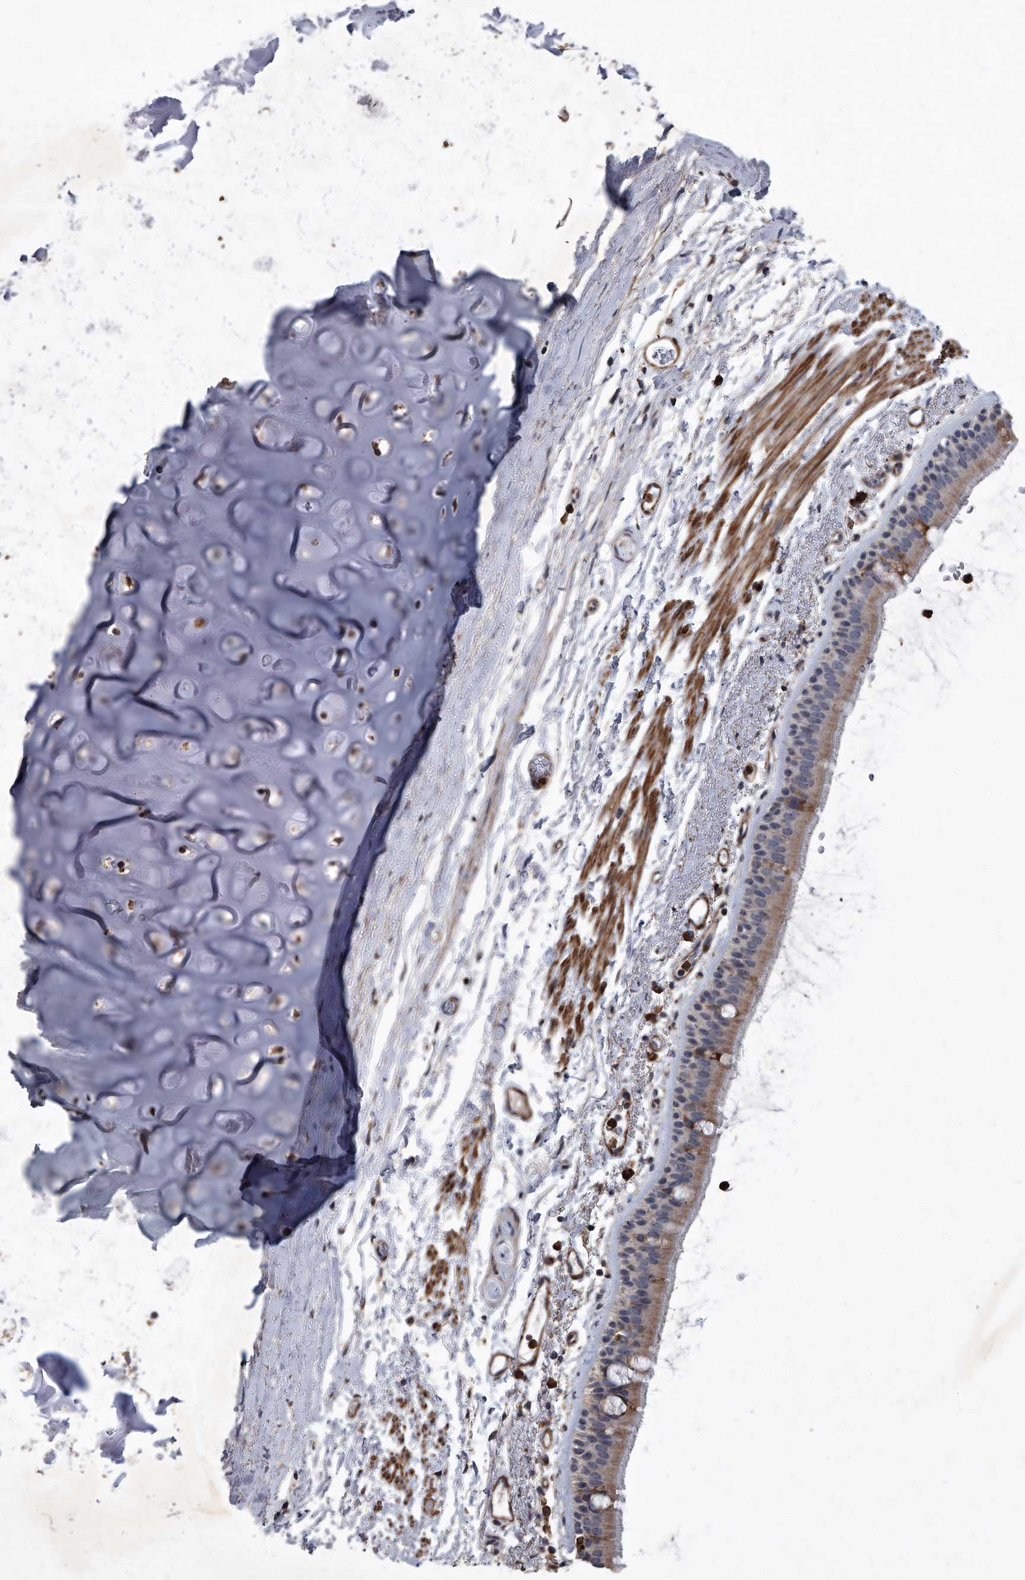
{"staining": {"intensity": "weak", "quantity": "25%-75%", "location": "cytoplasmic/membranous"}, "tissue": "bronchus", "cell_type": "Respiratory epithelial cells", "image_type": "normal", "snomed": [{"axis": "morphology", "description": "Normal tissue, NOS"}, {"axis": "topography", "description": "Lymph node"}, {"axis": "topography", "description": "Bronchus"}], "caption": "A high-resolution histopathology image shows immunohistochemistry staining of normal bronchus, which reveals weak cytoplasmic/membranous staining in about 25%-75% of respiratory epithelial cells. Immunohistochemistry stains the protein in brown and the nuclei are stained blue.", "gene": "SIRT4", "patient": {"sex": "female", "age": 70}}